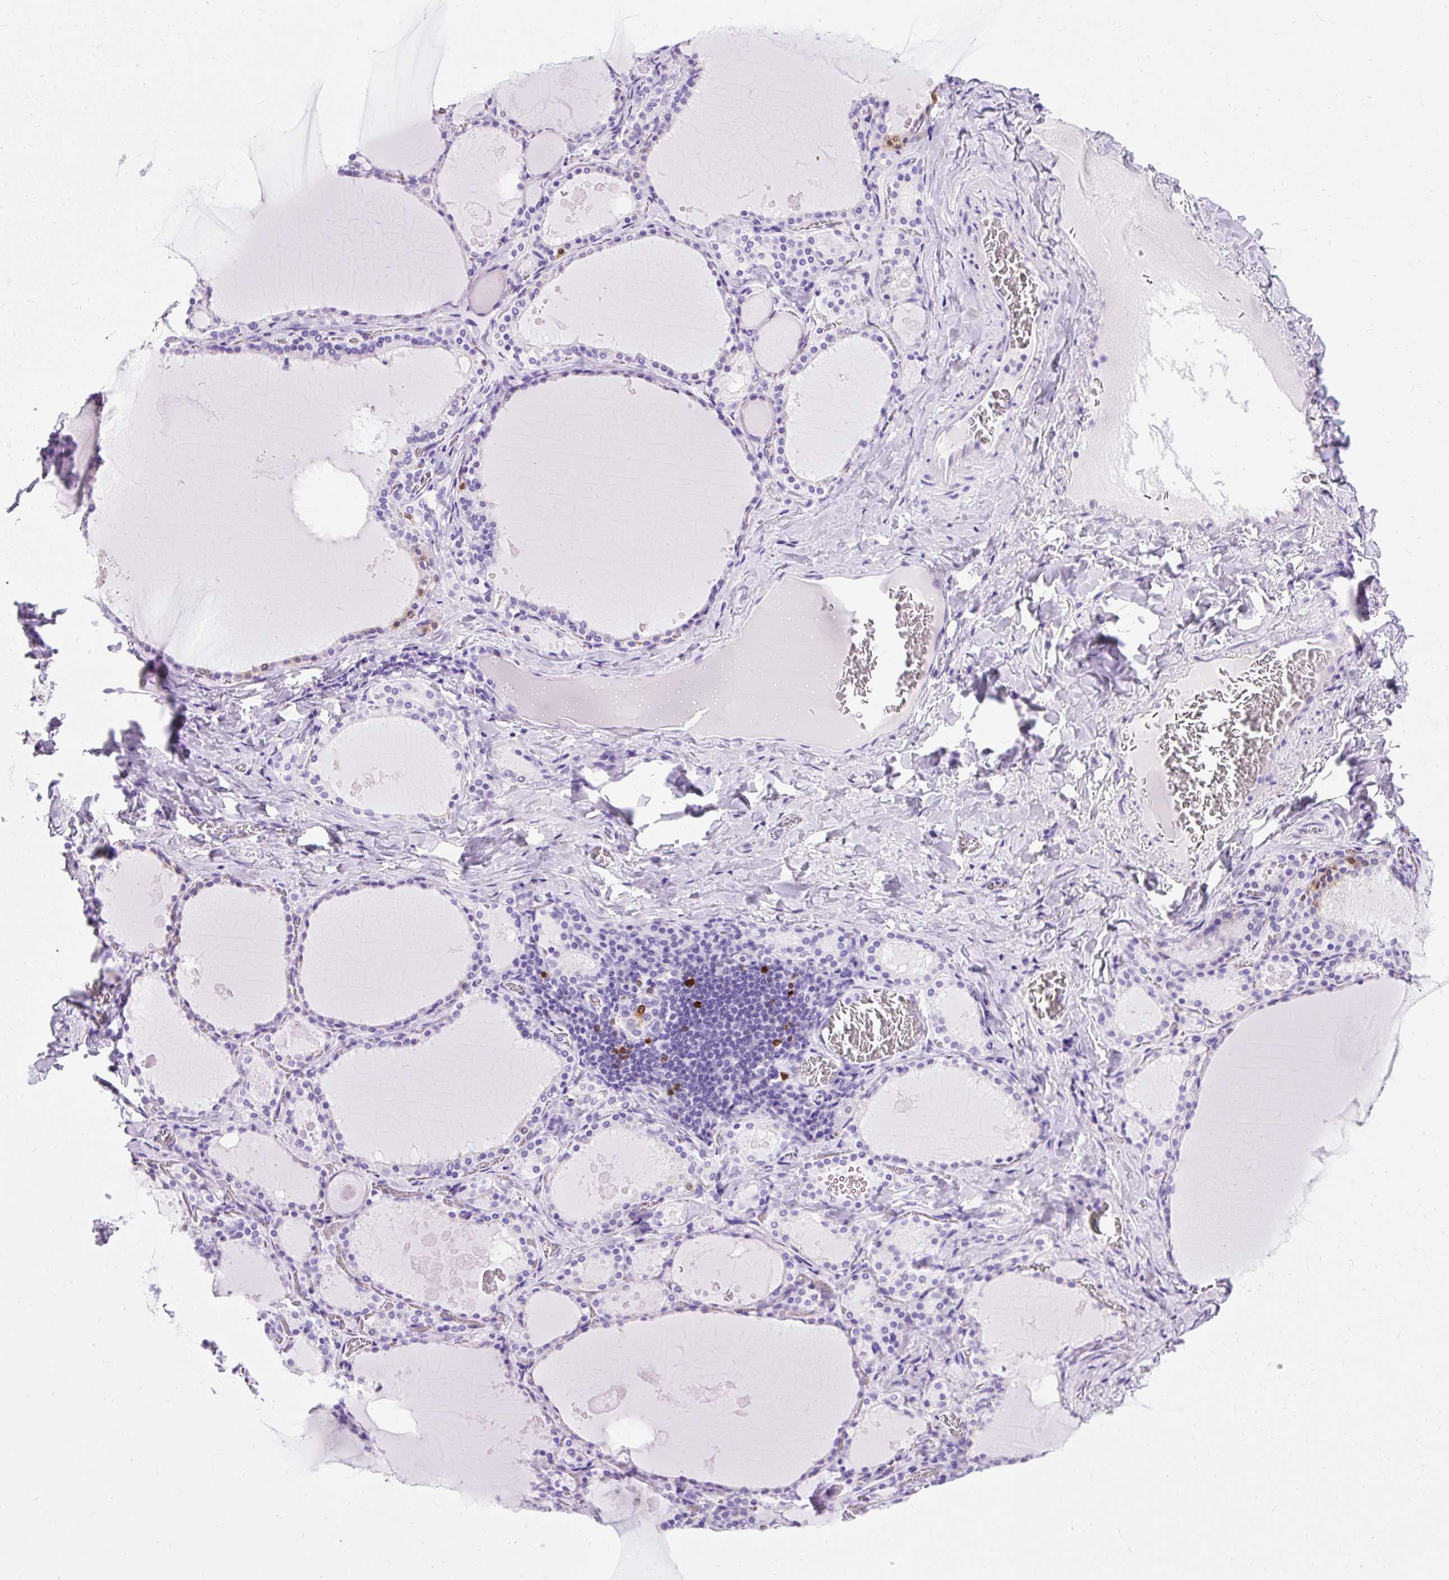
{"staining": {"intensity": "negative", "quantity": "none", "location": "none"}, "tissue": "thyroid gland", "cell_type": "Glandular cells", "image_type": "normal", "snomed": [{"axis": "morphology", "description": "Normal tissue, NOS"}, {"axis": "topography", "description": "Thyroid gland"}], "caption": "Immunohistochemistry (IHC) of unremarkable human thyroid gland displays no positivity in glandular cells.", "gene": "PVALB", "patient": {"sex": "male", "age": 56}}